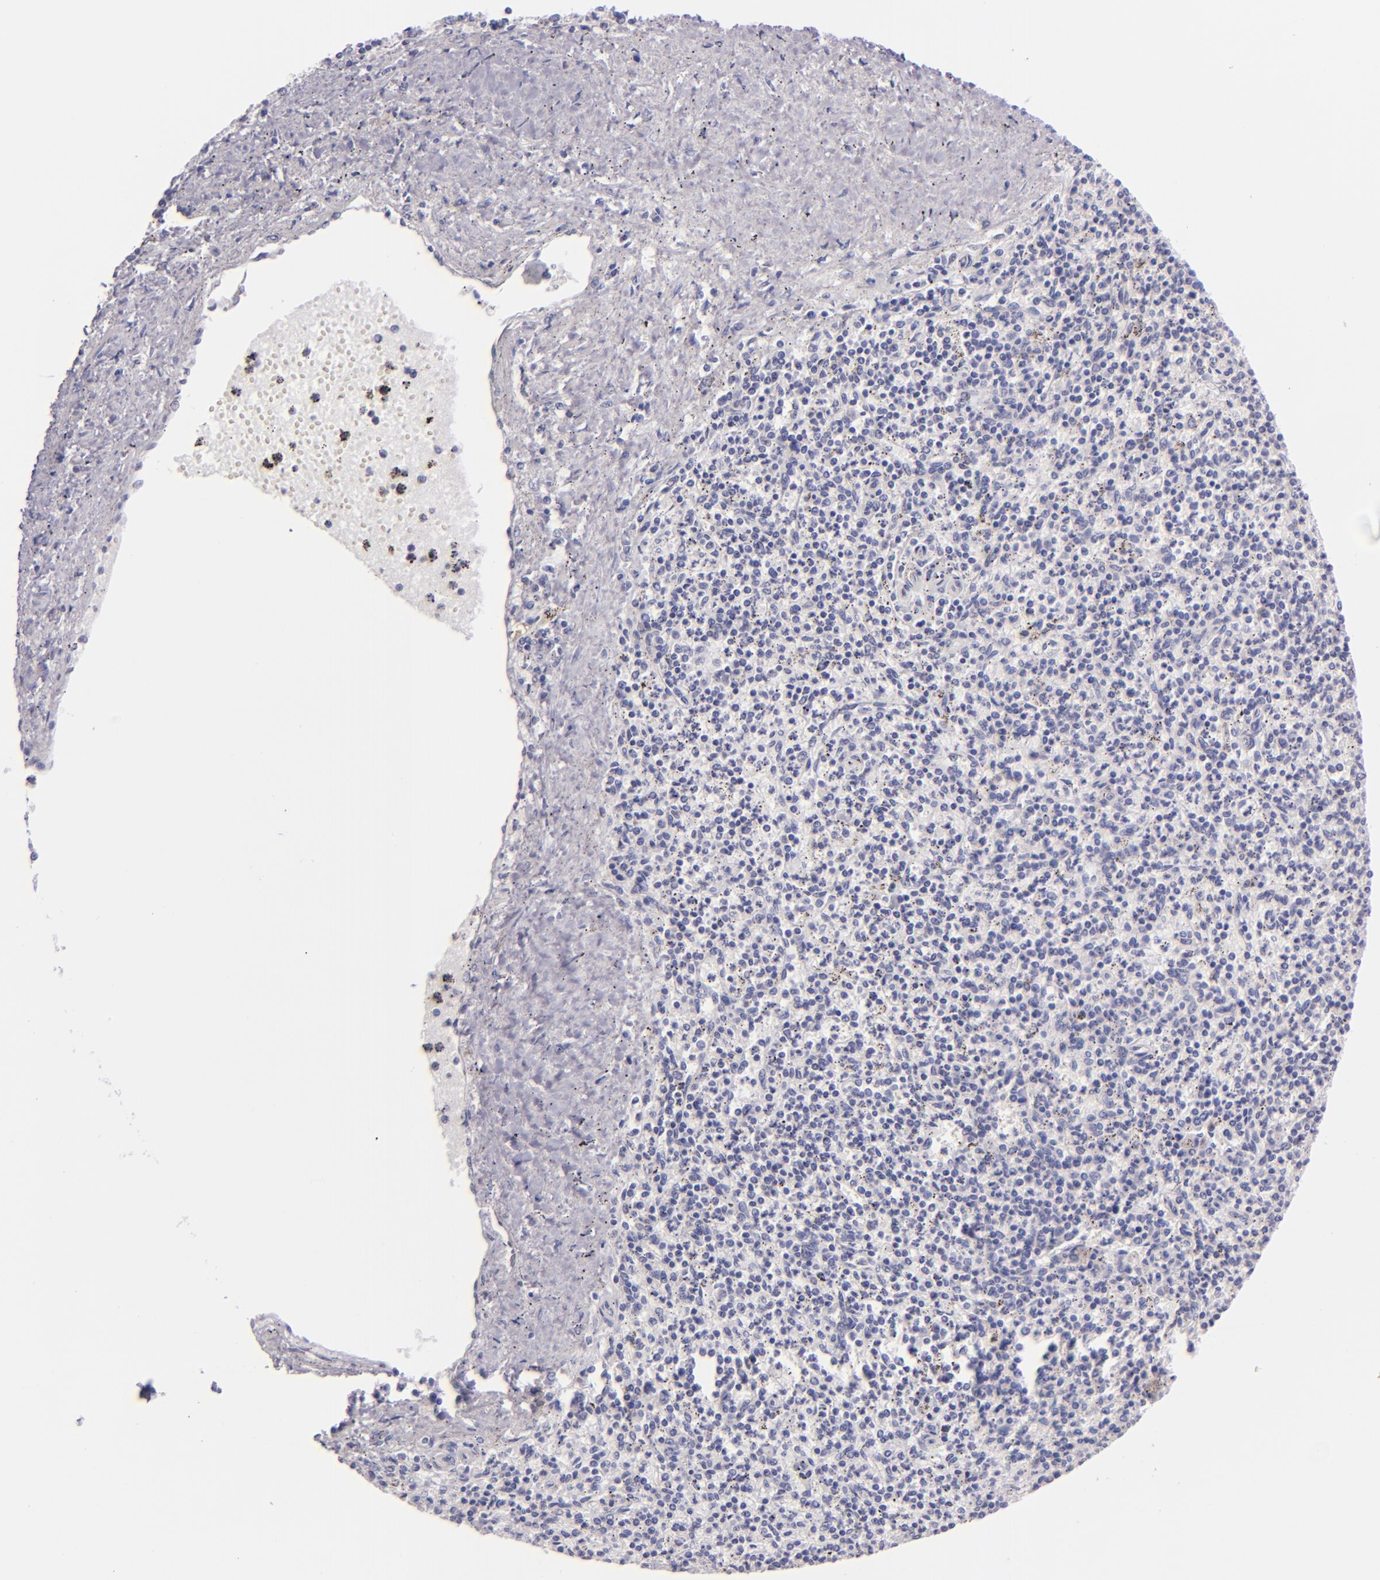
{"staining": {"intensity": "negative", "quantity": "none", "location": "none"}, "tissue": "spleen", "cell_type": "Cells in red pulp", "image_type": "normal", "snomed": [{"axis": "morphology", "description": "Normal tissue, NOS"}, {"axis": "topography", "description": "Spleen"}], "caption": "Micrograph shows no protein expression in cells in red pulp of unremarkable spleen.", "gene": "MUC5AC", "patient": {"sex": "male", "age": 72}}